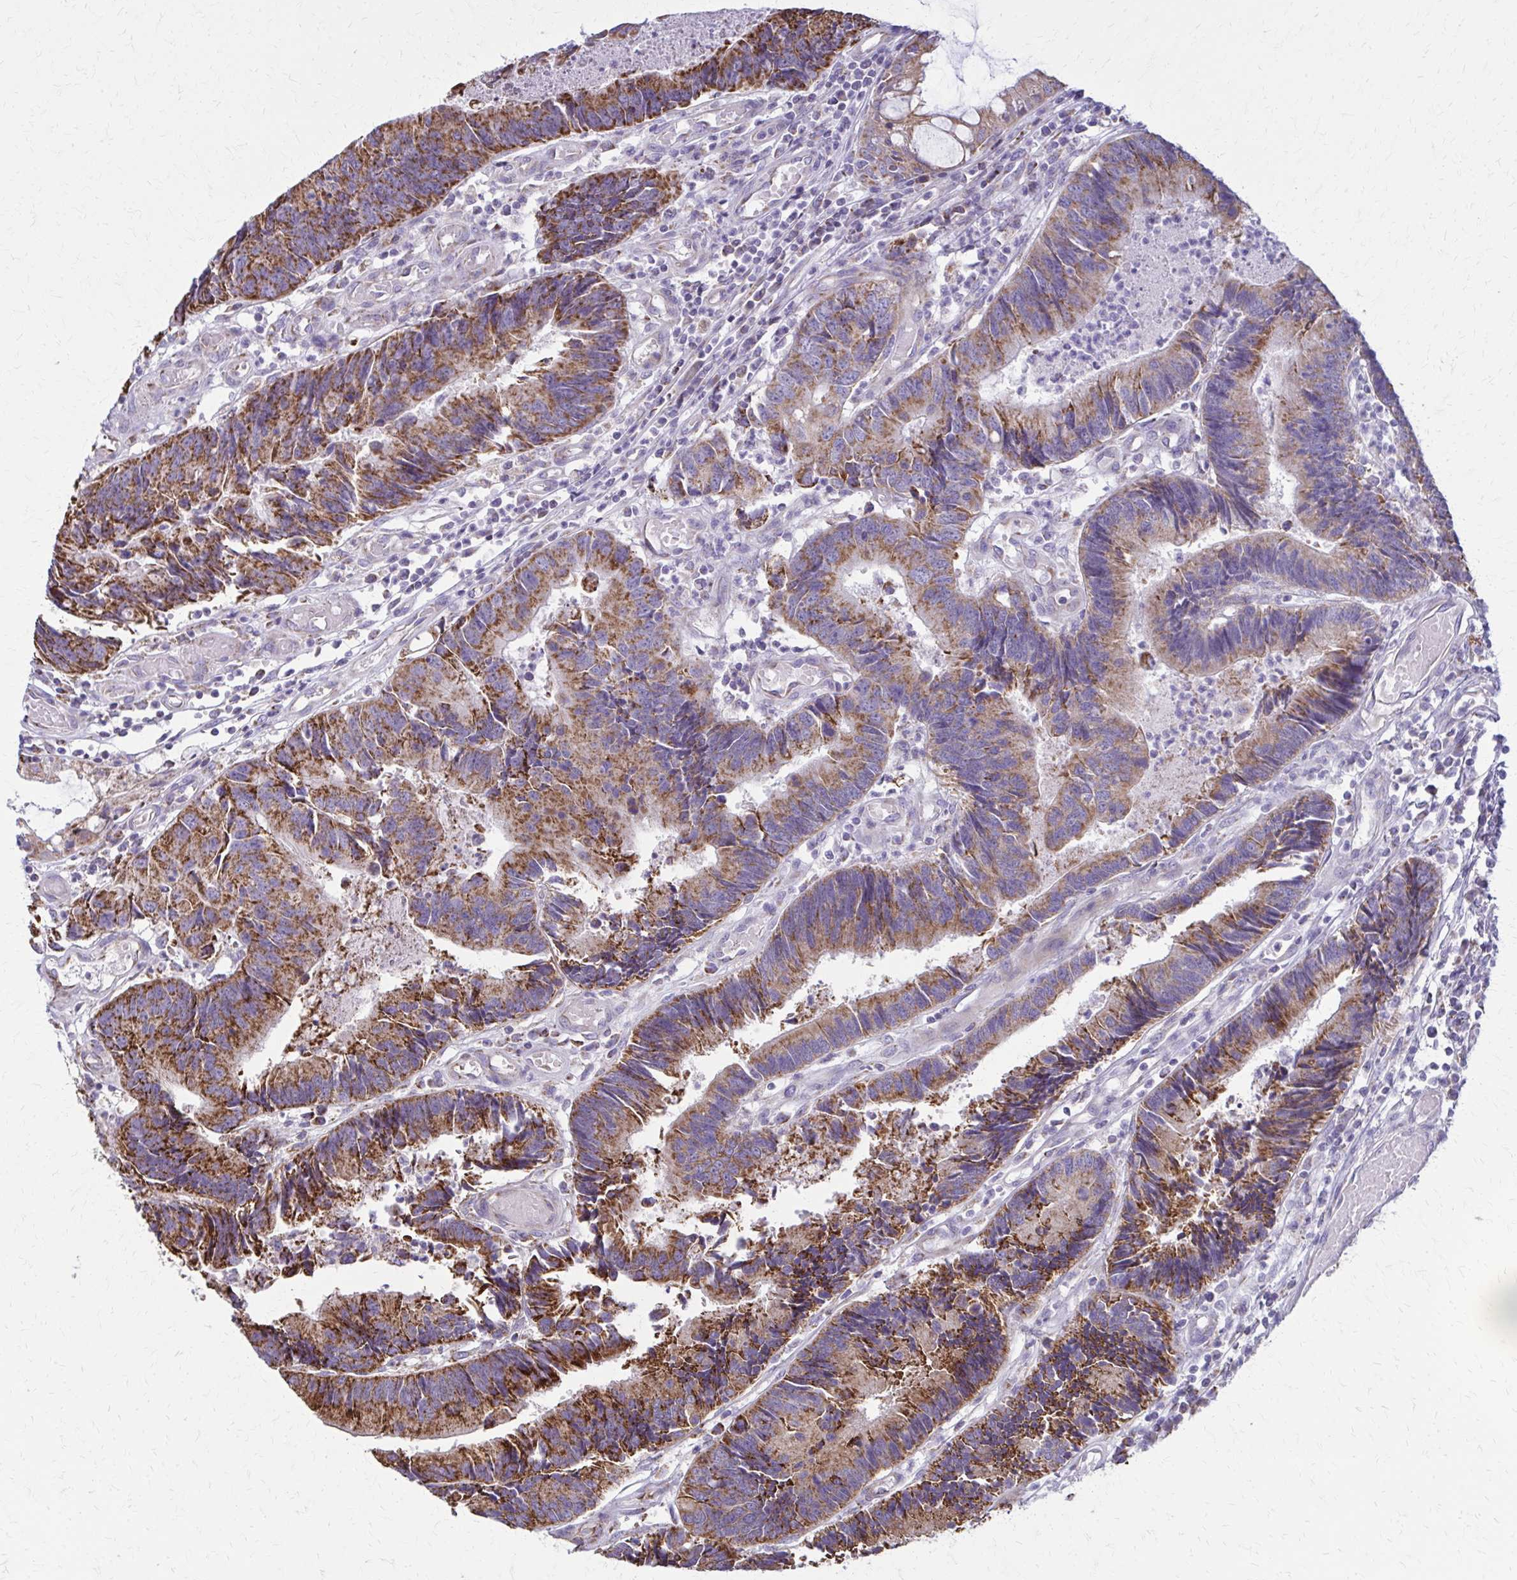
{"staining": {"intensity": "strong", "quantity": ">75%", "location": "cytoplasmic/membranous"}, "tissue": "colorectal cancer", "cell_type": "Tumor cells", "image_type": "cancer", "snomed": [{"axis": "morphology", "description": "Adenocarcinoma, NOS"}, {"axis": "topography", "description": "Colon"}], "caption": "Immunohistochemistry (IHC) of colorectal cancer (adenocarcinoma) demonstrates high levels of strong cytoplasmic/membranous staining in about >75% of tumor cells.", "gene": "TVP23A", "patient": {"sex": "female", "age": 67}}